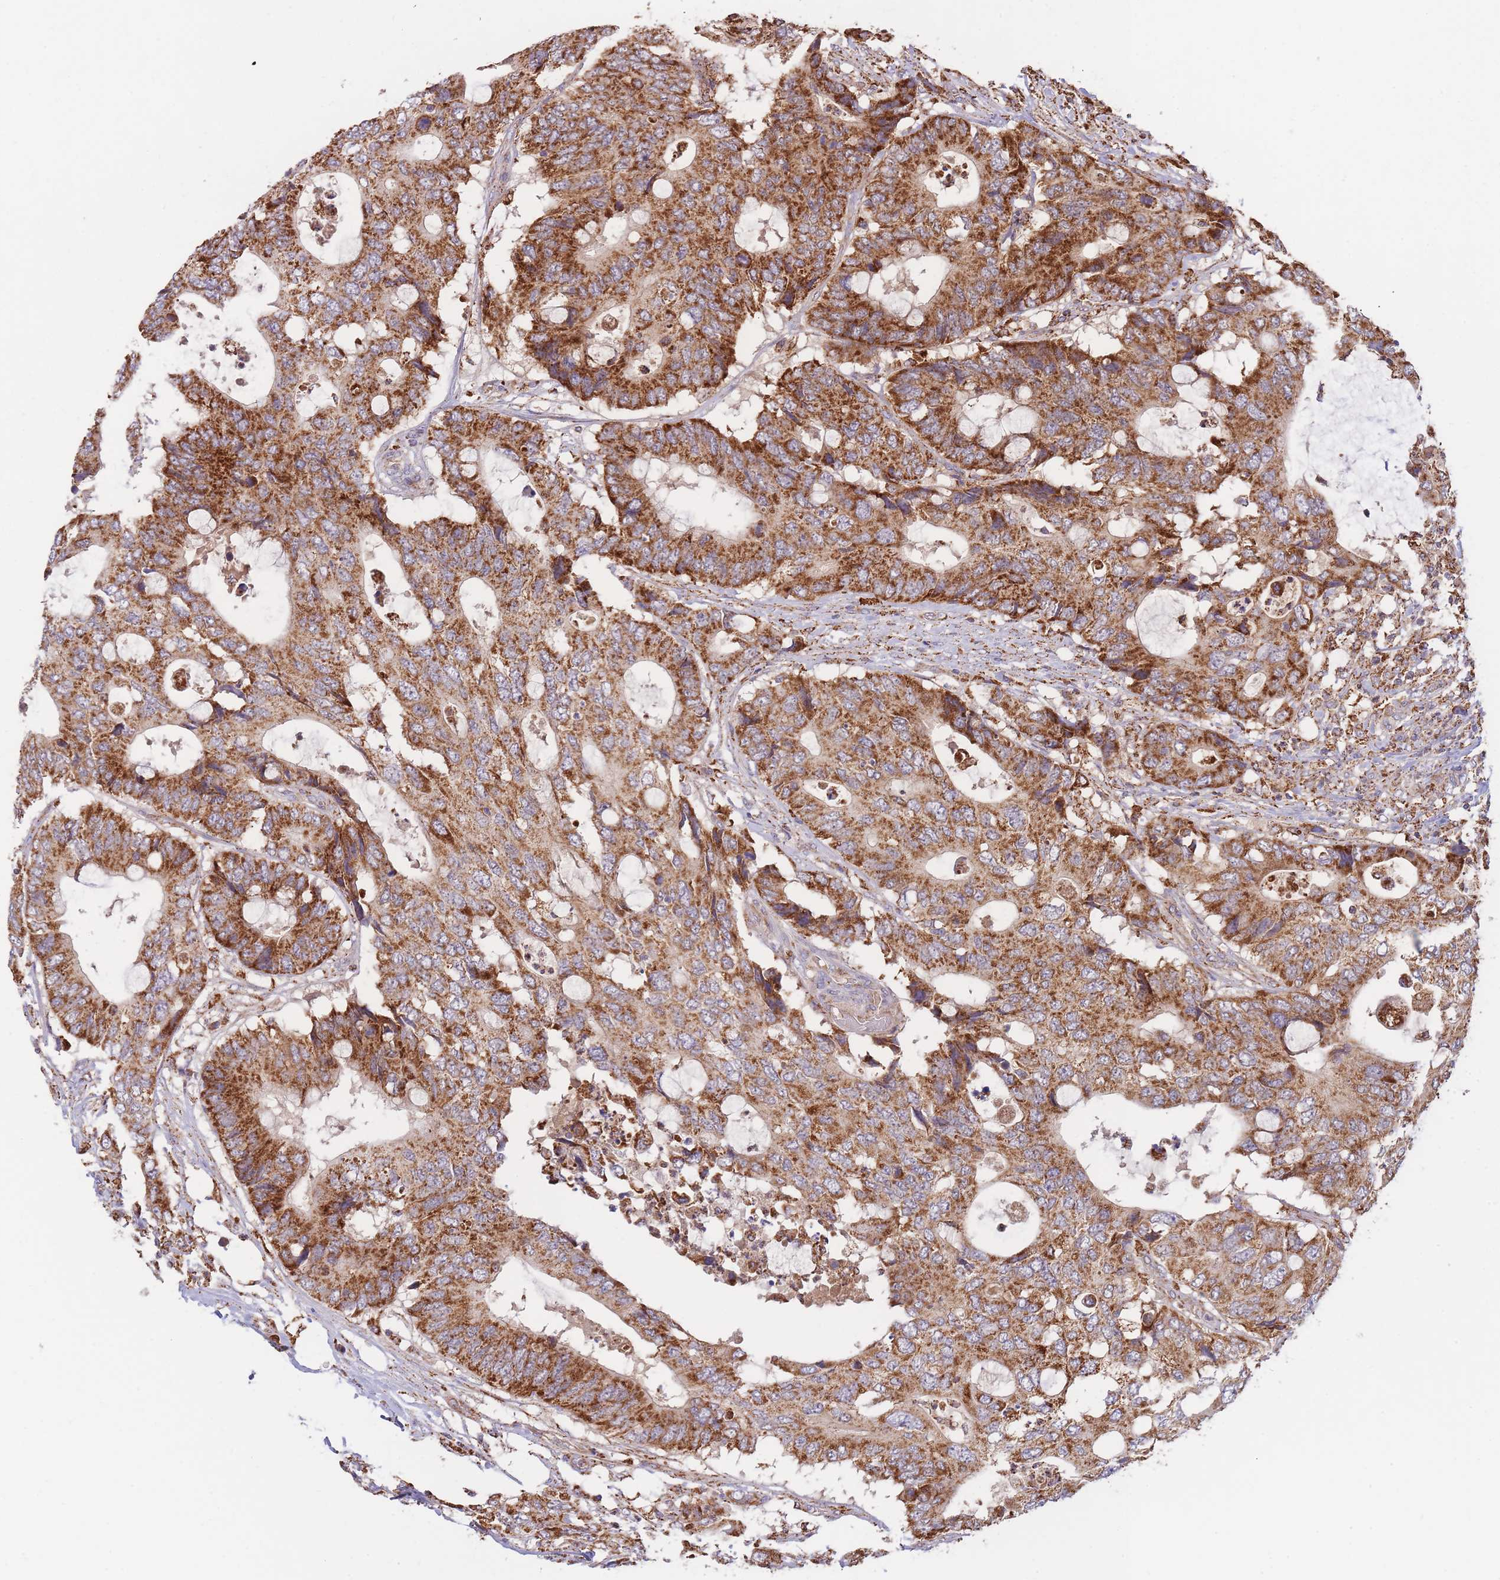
{"staining": {"intensity": "strong", "quantity": ">75%", "location": "cytoplasmic/membranous"}, "tissue": "colorectal cancer", "cell_type": "Tumor cells", "image_type": "cancer", "snomed": [{"axis": "morphology", "description": "Adenocarcinoma, NOS"}, {"axis": "topography", "description": "Colon"}], "caption": "Immunohistochemical staining of colorectal cancer (adenocarcinoma) shows high levels of strong cytoplasmic/membranous protein positivity in approximately >75% of tumor cells.", "gene": "MRPL17", "patient": {"sex": "male", "age": 71}}